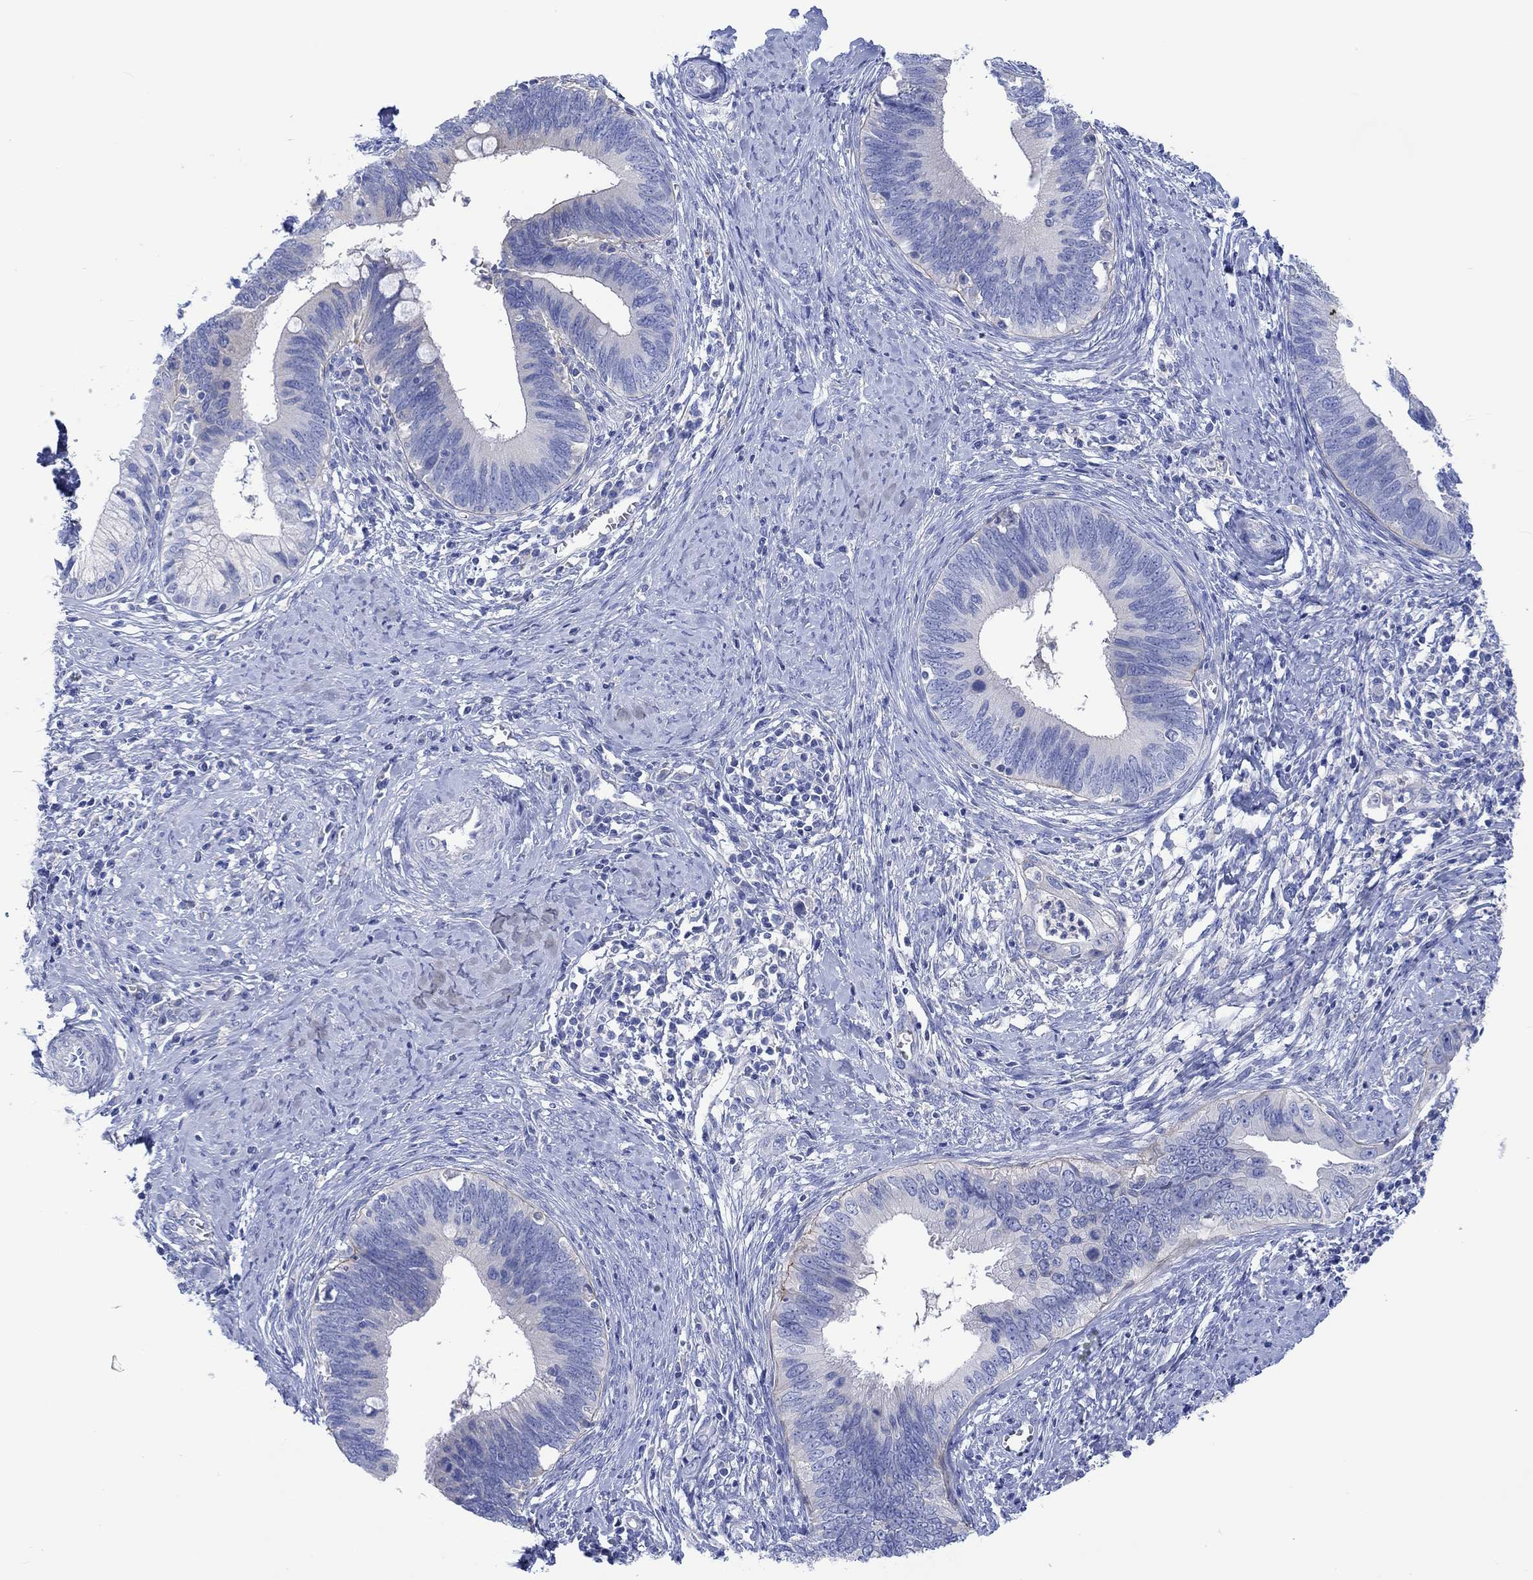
{"staining": {"intensity": "negative", "quantity": "none", "location": "none"}, "tissue": "cervical cancer", "cell_type": "Tumor cells", "image_type": "cancer", "snomed": [{"axis": "morphology", "description": "Adenocarcinoma, NOS"}, {"axis": "topography", "description": "Cervix"}], "caption": "High magnification brightfield microscopy of cervical adenocarcinoma stained with DAB (brown) and counterstained with hematoxylin (blue): tumor cells show no significant staining. (DAB (3,3'-diaminobenzidine) IHC visualized using brightfield microscopy, high magnification).", "gene": "REEP6", "patient": {"sex": "female", "age": 42}}